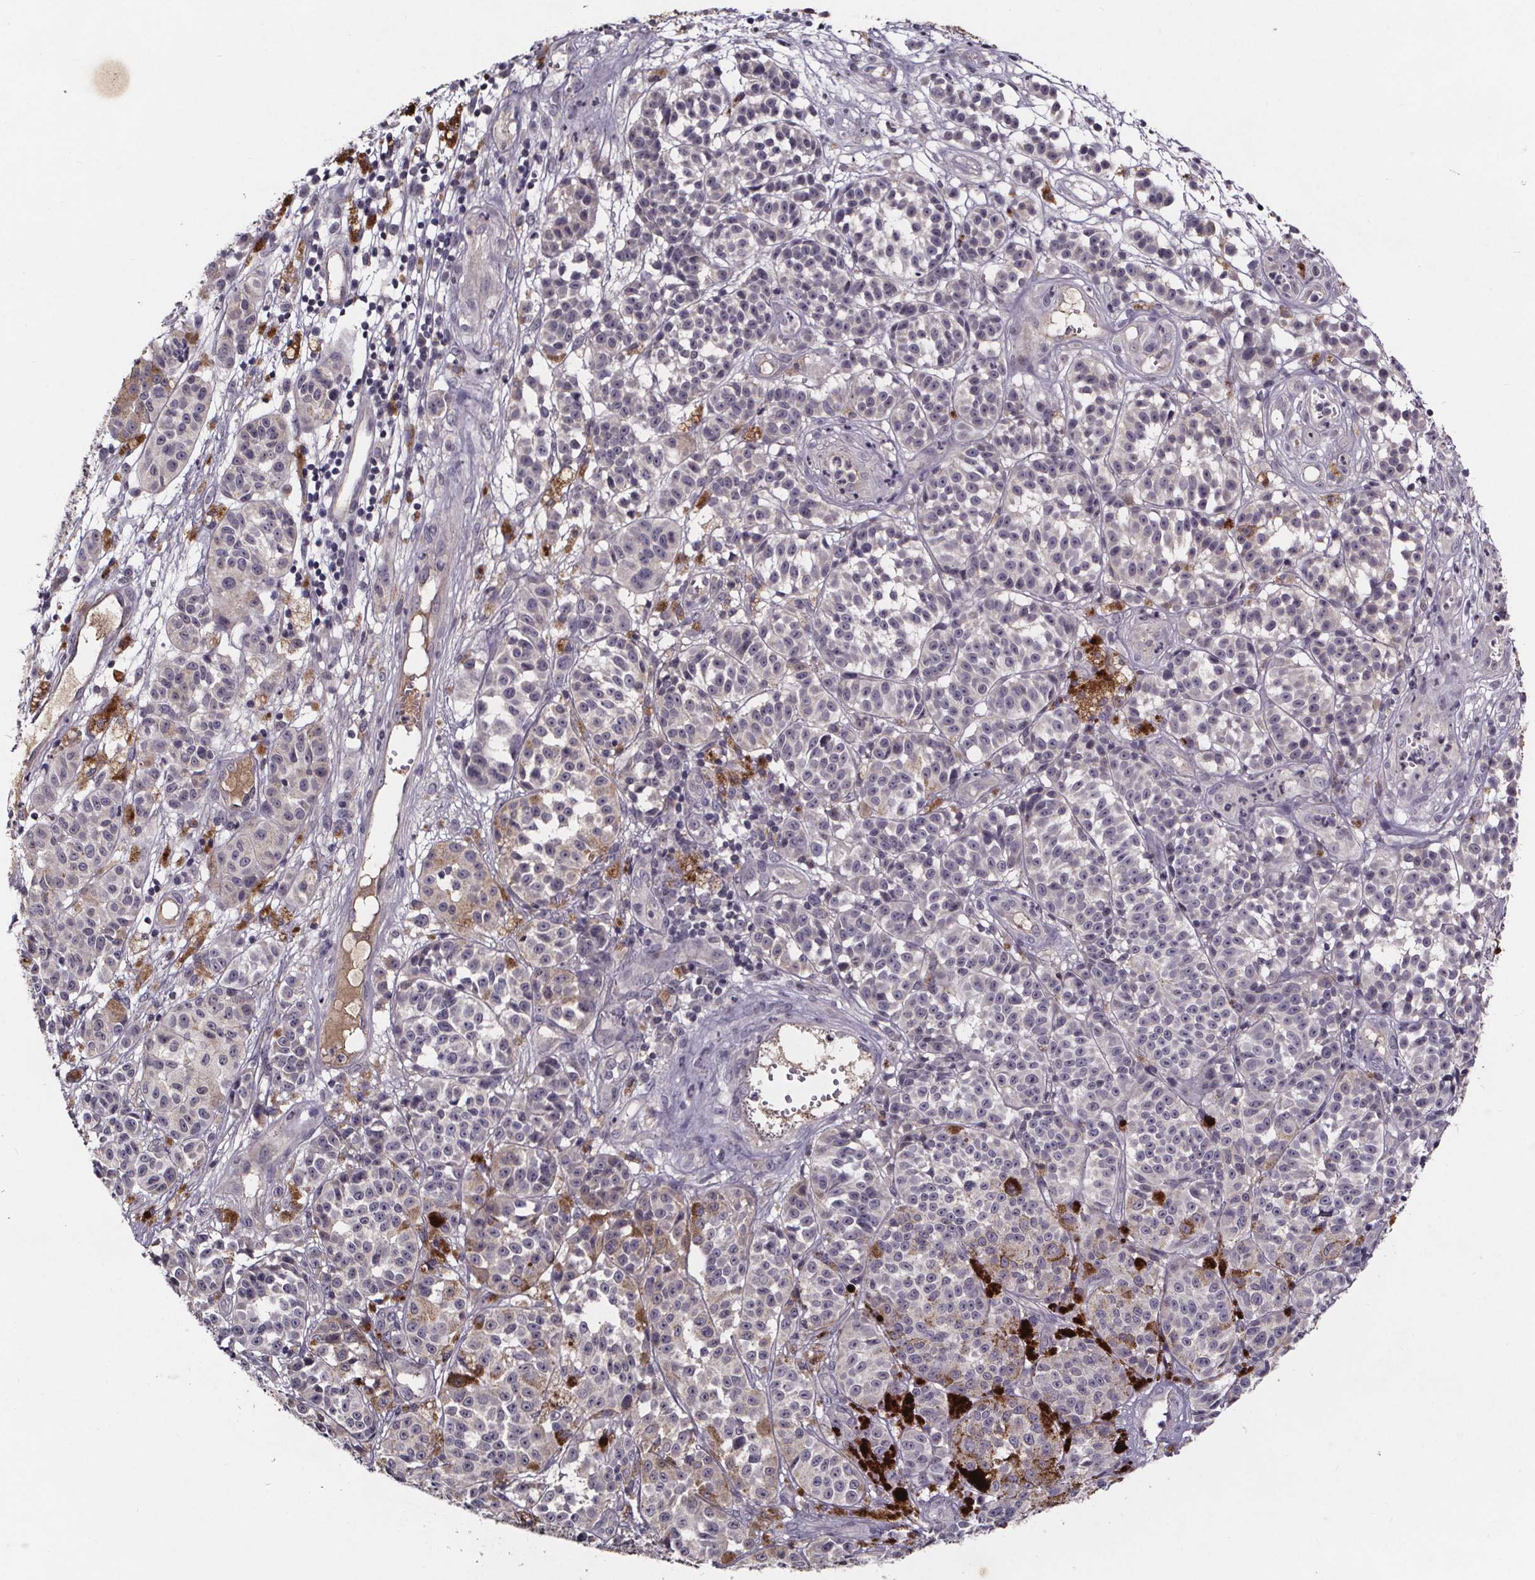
{"staining": {"intensity": "negative", "quantity": "none", "location": "none"}, "tissue": "melanoma", "cell_type": "Tumor cells", "image_type": "cancer", "snomed": [{"axis": "morphology", "description": "Malignant melanoma, NOS"}, {"axis": "topography", "description": "Skin"}], "caption": "An immunohistochemistry (IHC) photomicrograph of malignant melanoma is shown. There is no staining in tumor cells of malignant melanoma. (DAB IHC visualized using brightfield microscopy, high magnification).", "gene": "NPHP4", "patient": {"sex": "female", "age": 58}}